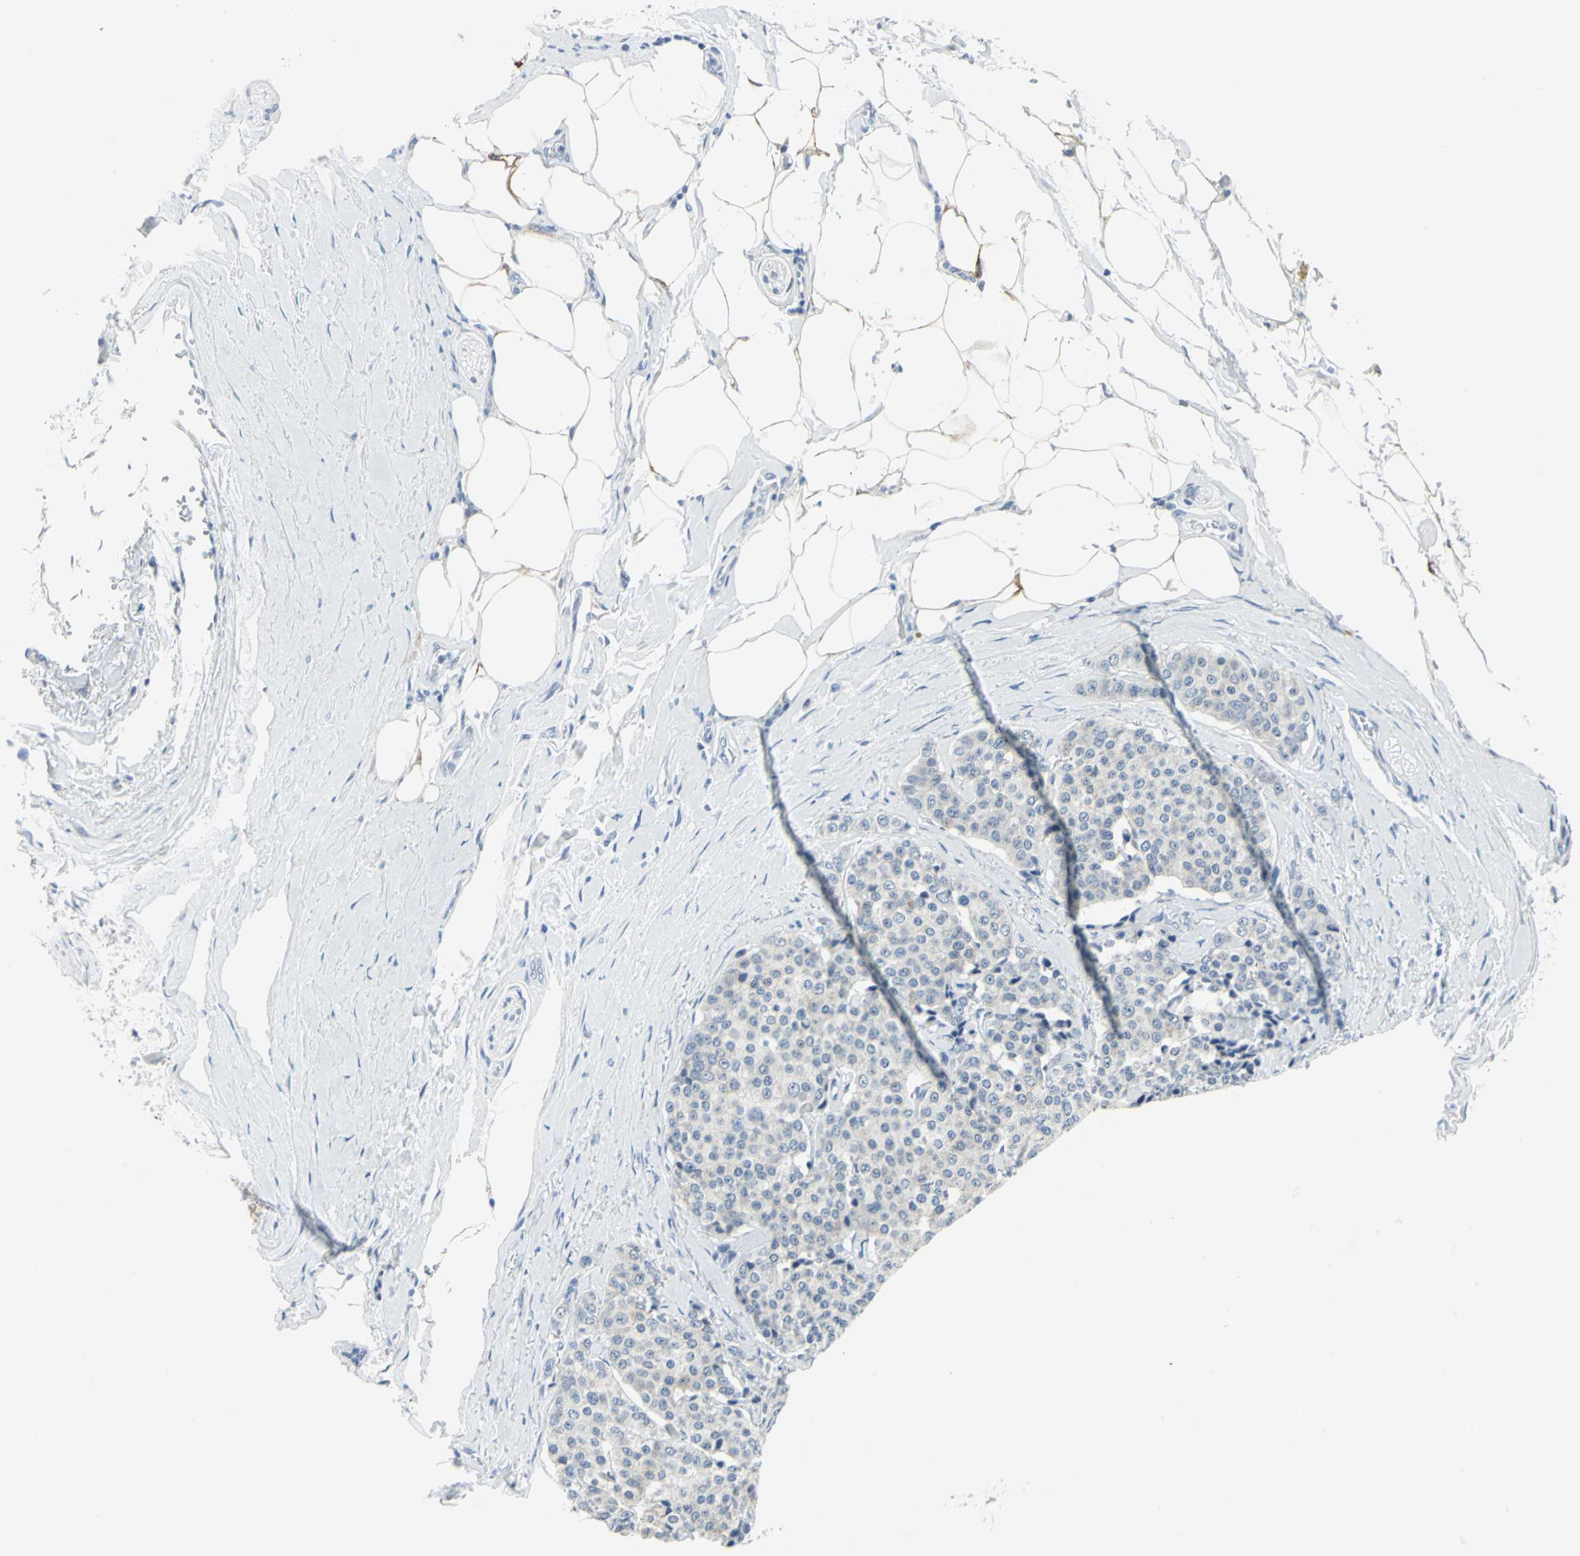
{"staining": {"intensity": "negative", "quantity": "none", "location": "none"}, "tissue": "carcinoid", "cell_type": "Tumor cells", "image_type": "cancer", "snomed": [{"axis": "morphology", "description": "Carcinoid, malignant, NOS"}, {"axis": "topography", "description": "Colon"}], "caption": "DAB (3,3'-diaminobenzidine) immunohistochemical staining of human carcinoid reveals no significant positivity in tumor cells.", "gene": "CYB5A", "patient": {"sex": "female", "age": 61}}